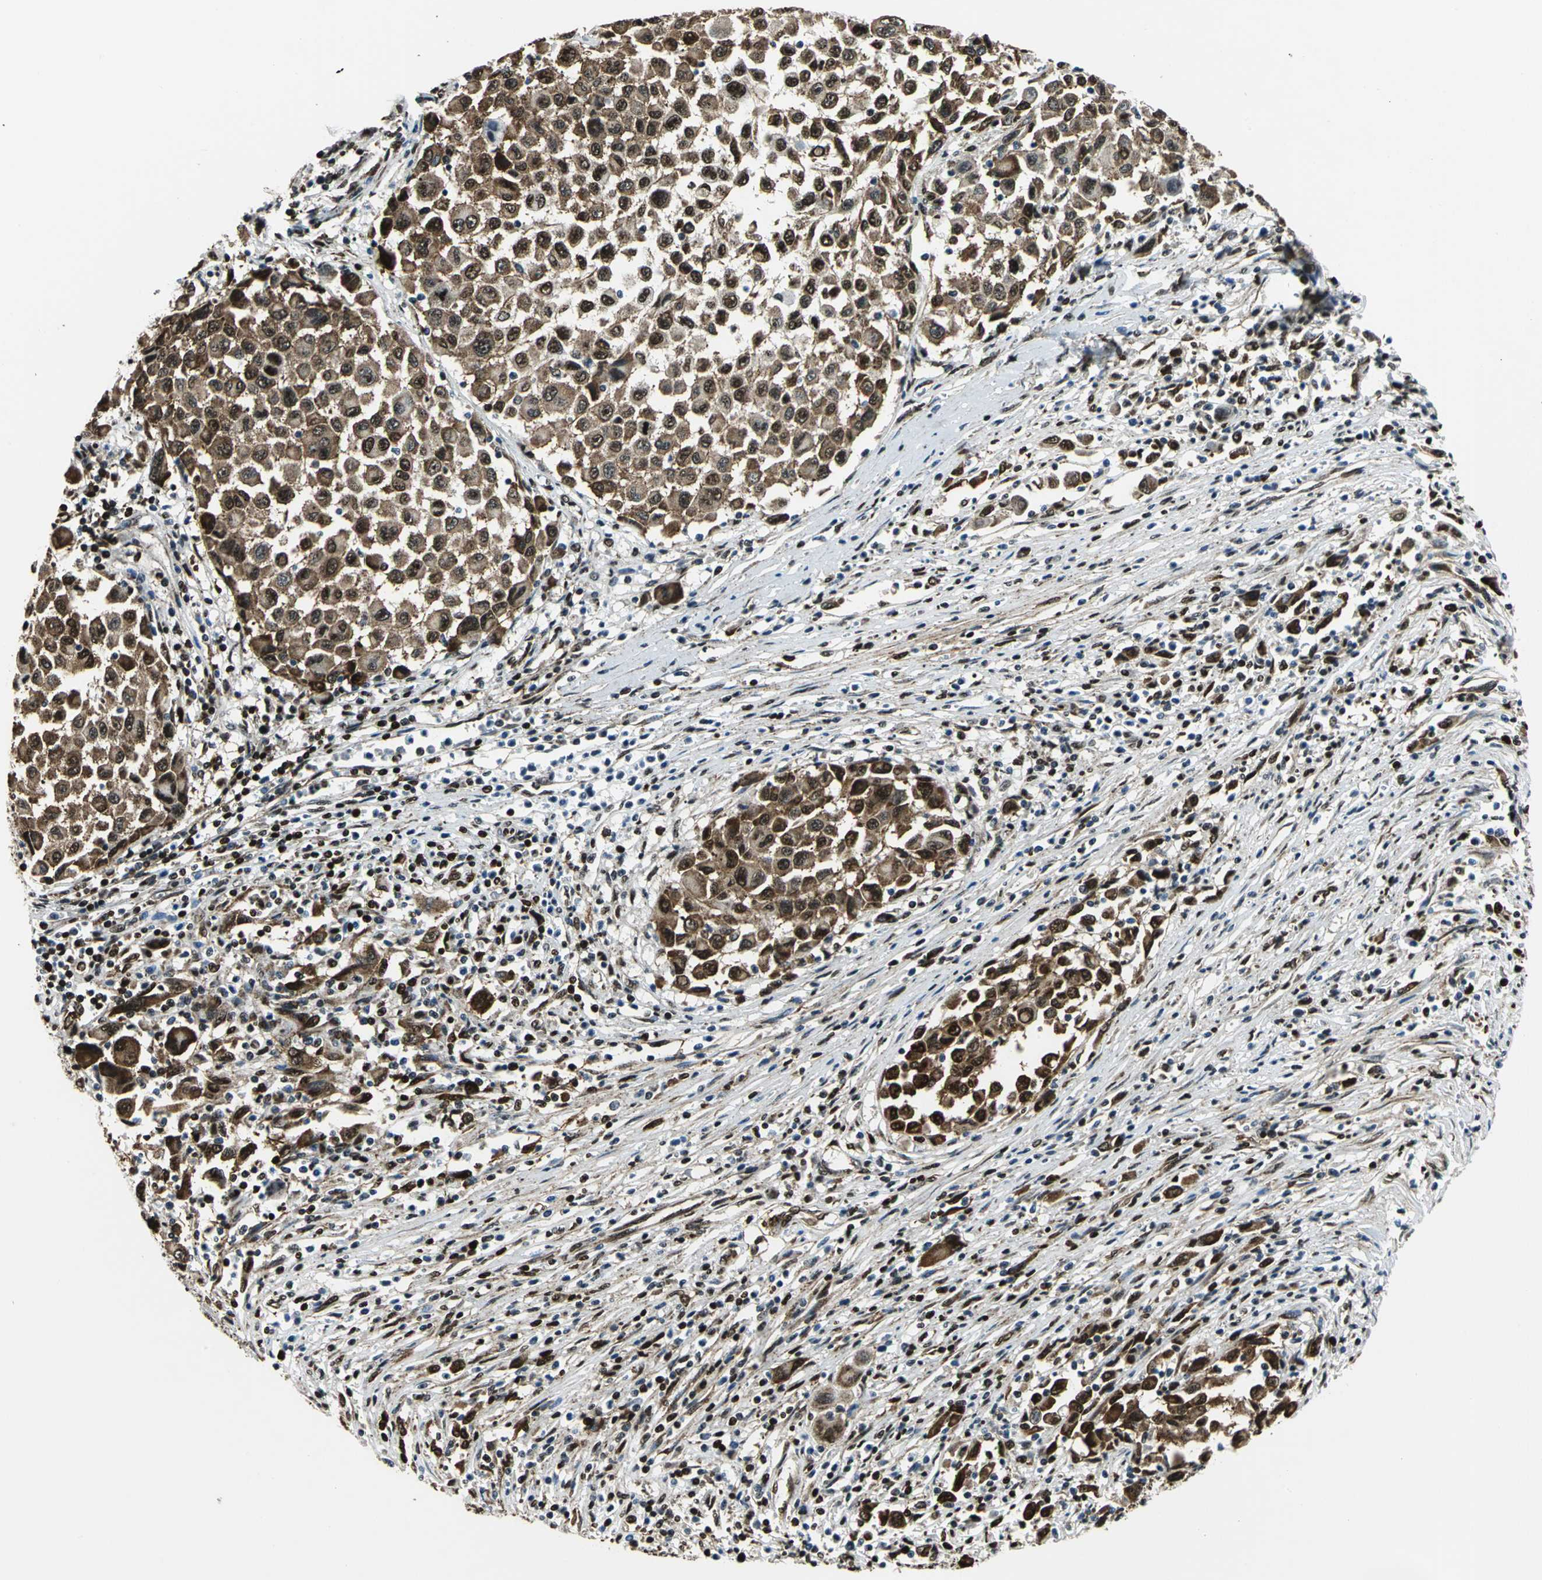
{"staining": {"intensity": "moderate", "quantity": ">75%", "location": "cytoplasmic/membranous,nuclear"}, "tissue": "melanoma", "cell_type": "Tumor cells", "image_type": "cancer", "snomed": [{"axis": "morphology", "description": "Malignant melanoma, Metastatic site"}, {"axis": "topography", "description": "Lymph node"}], "caption": "Immunohistochemical staining of melanoma shows moderate cytoplasmic/membranous and nuclear protein expression in approximately >75% of tumor cells. (DAB (3,3'-diaminobenzidine) IHC, brown staining for protein, blue staining for nuclei).", "gene": "APEX1", "patient": {"sex": "male", "age": 61}}